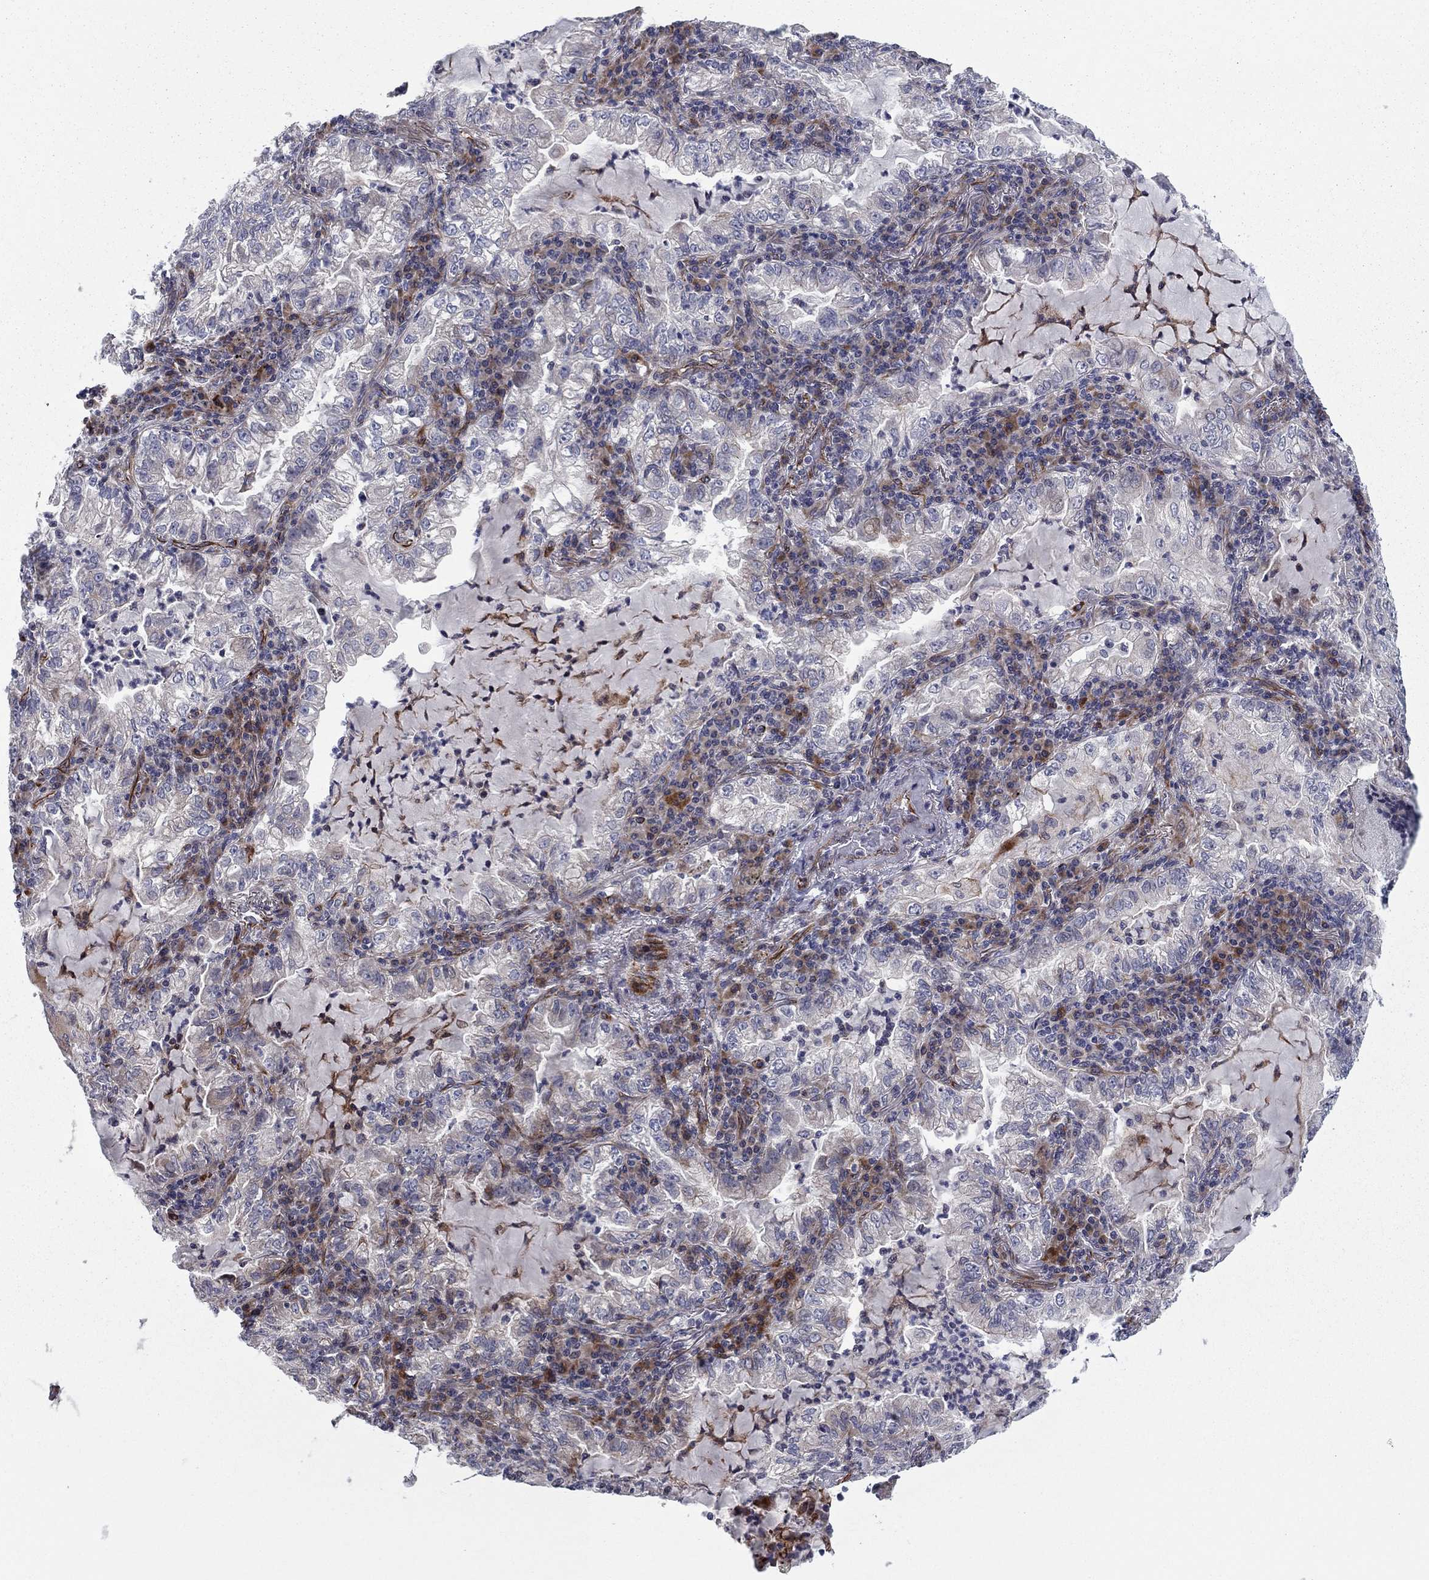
{"staining": {"intensity": "negative", "quantity": "none", "location": "none"}, "tissue": "lung cancer", "cell_type": "Tumor cells", "image_type": "cancer", "snomed": [{"axis": "morphology", "description": "Adenocarcinoma, NOS"}, {"axis": "topography", "description": "Lung"}], "caption": "An immunohistochemistry (IHC) image of adenocarcinoma (lung) is shown. There is no staining in tumor cells of adenocarcinoma (lung).", "gene": "CLSTN1", "patient": {"sex": "female", "age": 73}}